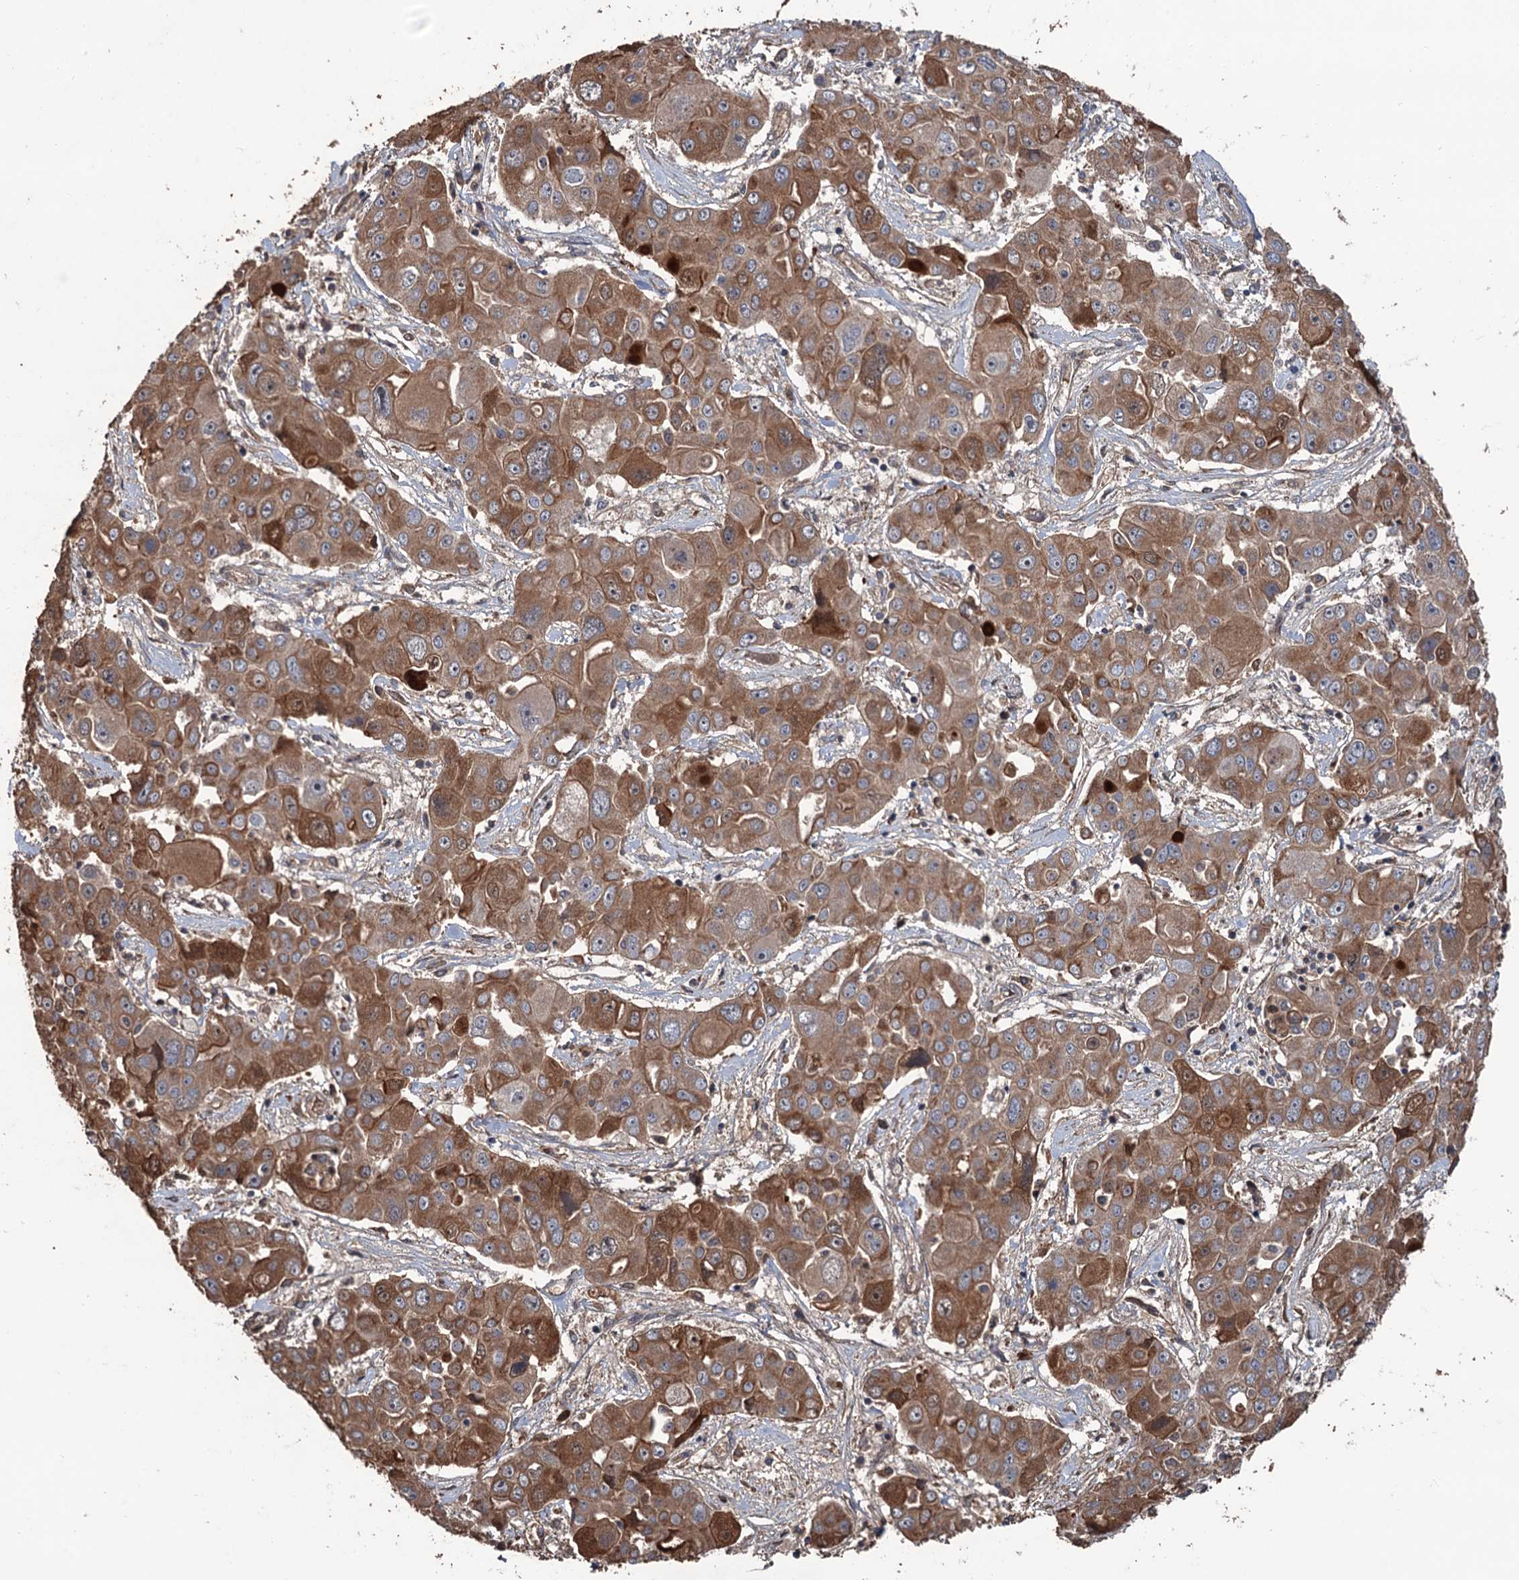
{"staining": {"intensity": "moderate", "quantity": ">75%", "location": "cytoplasmic/membranous"}, "tissue": "liver cancer", "cell_type": "Tumor cells", "image_type": "cancer", "snomed": [{"axis": "morphology", "description": "Cholangiocarcinoma"}, {"axis": "topography", "description": "Liver"}], "caption": "Brown immunohistochemical staining in liver cancer (cholangiocarcinoma) displays moderate cytoplasmic/membranous expression in approximately >75% of tumor cells.", "gene": "ZNF438", "patient": {"sex": "male", "age": 67}}